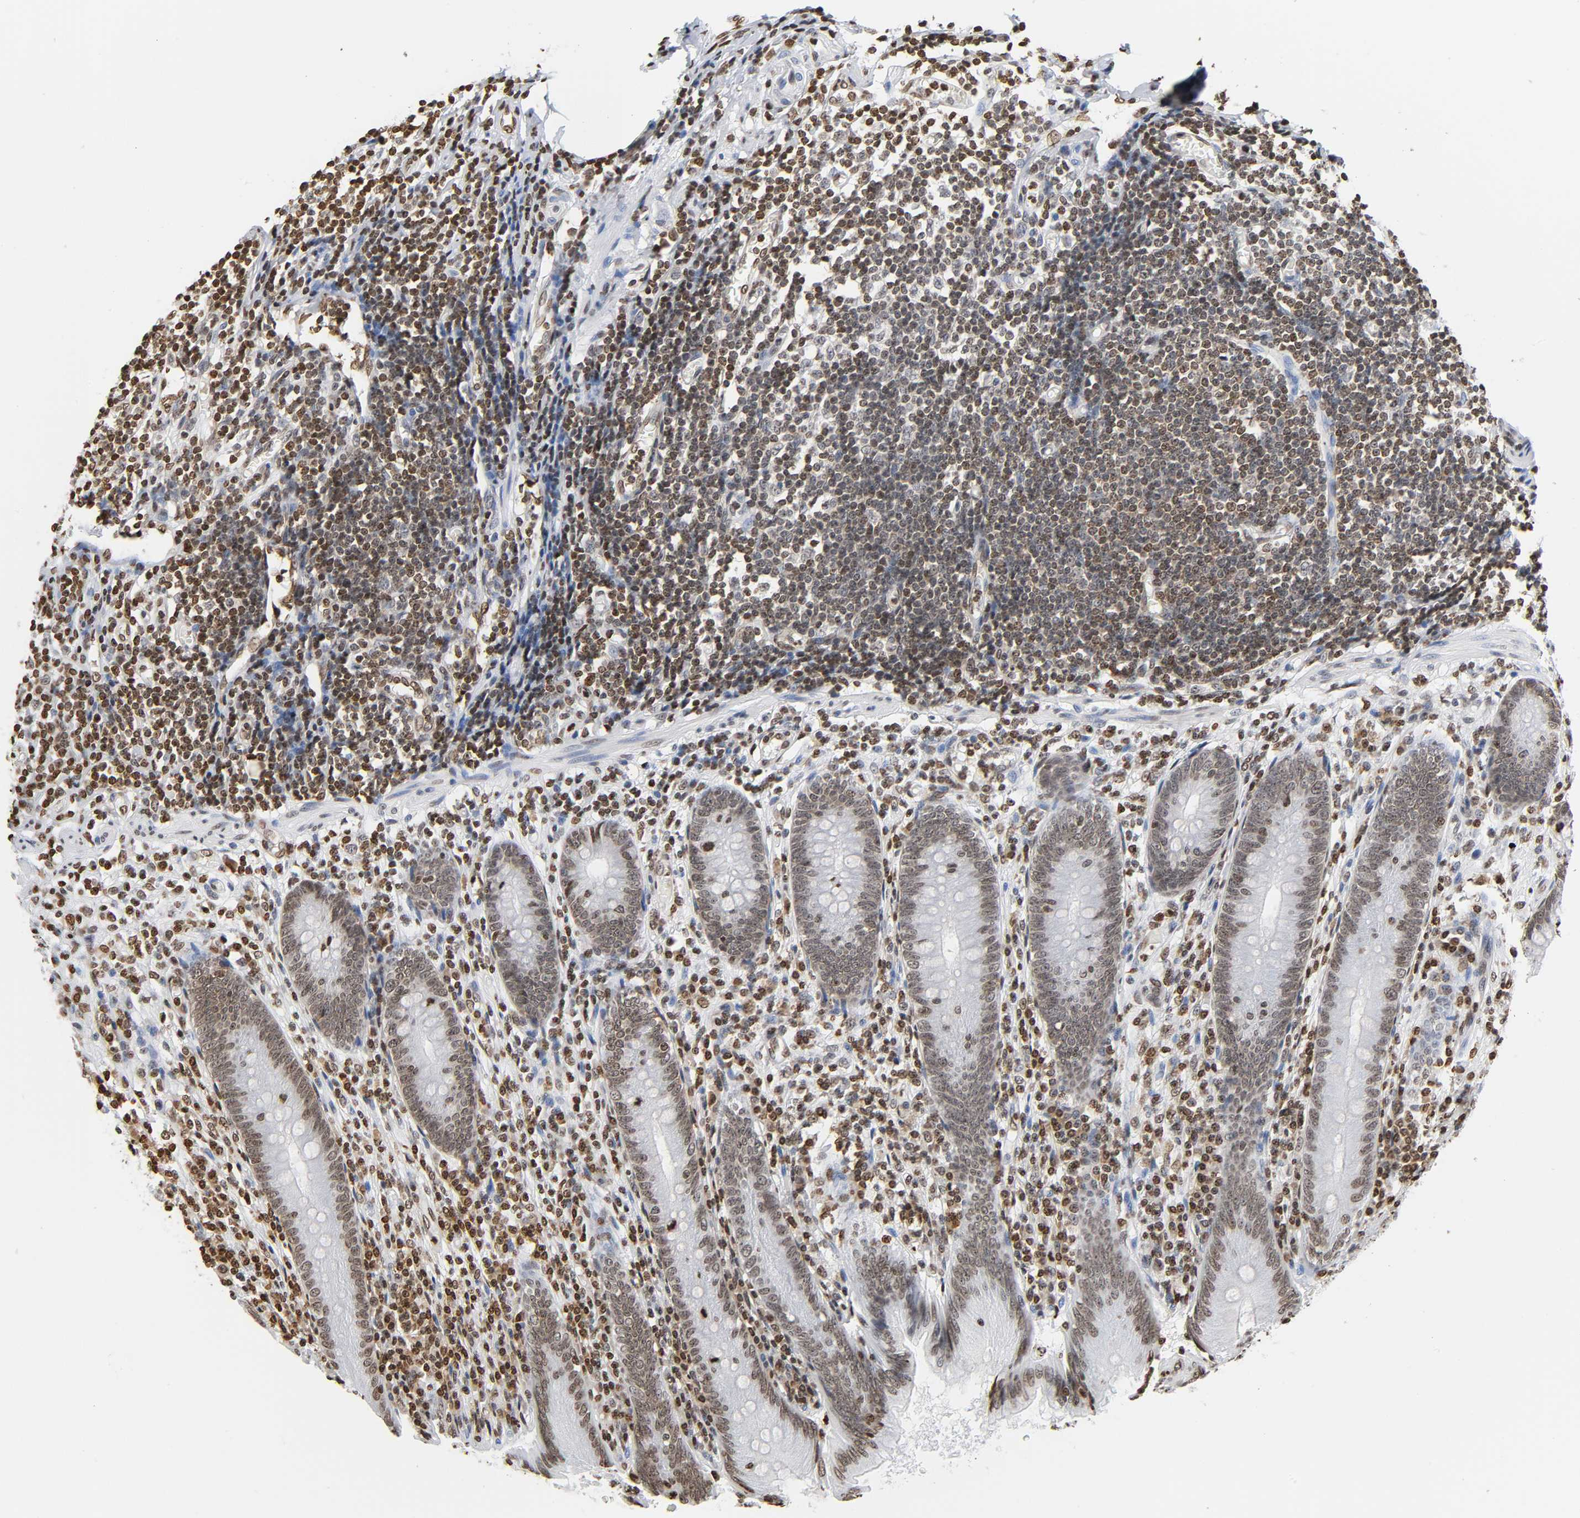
{"staining": {"intensity": "moderate", "quantity": ">75%", "location": "nuclear"}, "tissue": "appendix", "cell_type": "Glandular cells", "image_type": "normal", "snomed": [{"axis": "morphology", "description": "Normal tissue, NOS"}, {"axis": "morphology", "description": "Inflammation, NOS"}, {"axis": "topography", "description": "Appendix"}], "caption": "Glandular cells display medium levels of moderate nuclear staining in approximately >75% of cells in unremarkable appendix.", "gene": "HOXA6", "patient": {"sex": "male", "age": 46}}